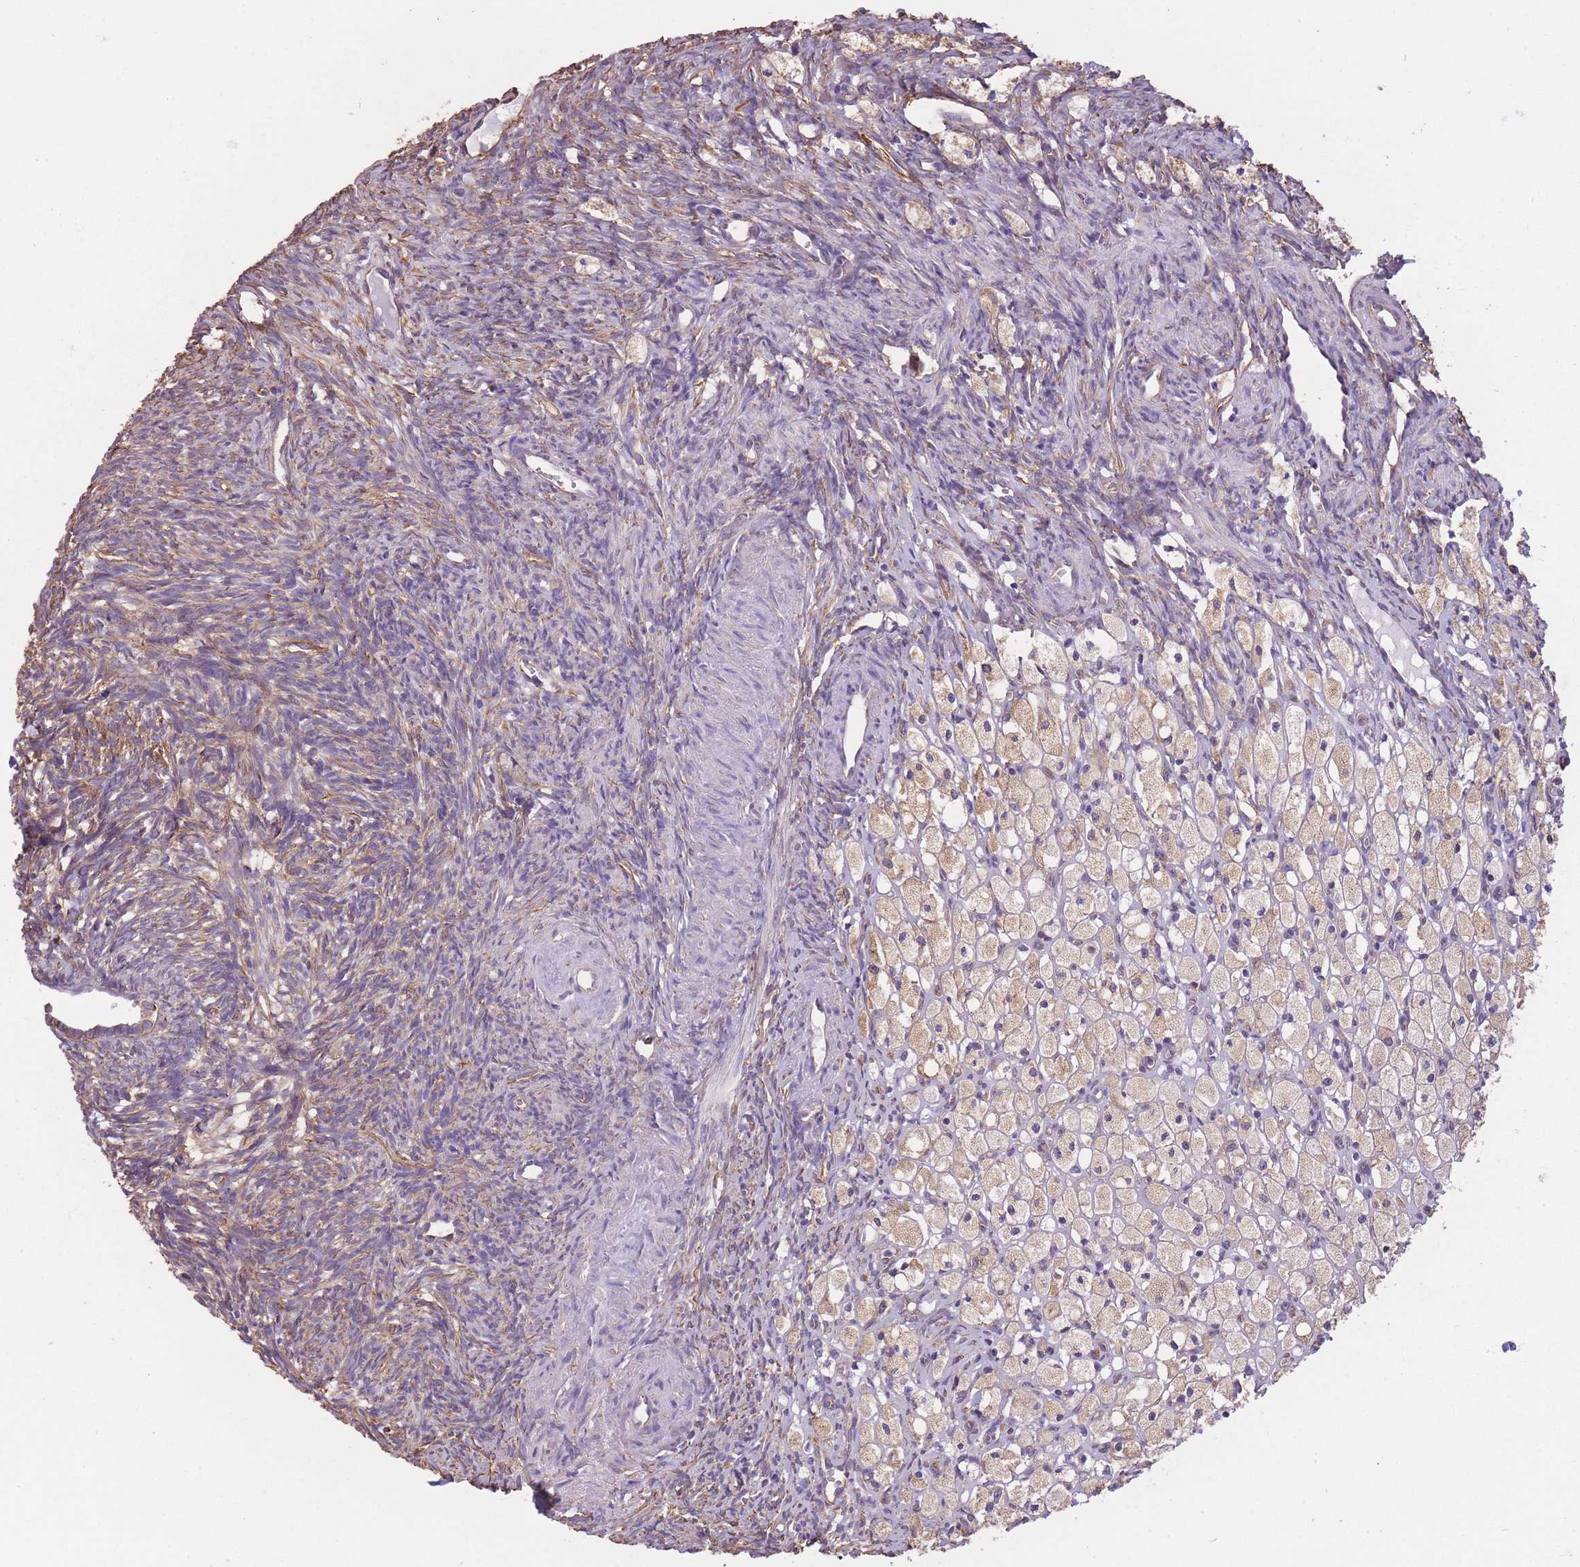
{"staining": {"intensity": "moderate", "quantity": "<25%", "location": "cytoplasmic/membranous"}, "tissue": "ovary", "cell_type": "Ovarian stroma cells", "image_type": "normal", "snomed": [{"axis": "morphology", "description": "Normal tissue, NOS"}, {"axis": "topography", "description": "Ovary"}], "caption": "The photomicrograph displays staining of normal ovary, revealing moderate cytoplasmic/membranous protein staining (brown color) within ovarian stroma cells. (DAB = brown stain, brightfield microscopy at high magnification).", "gene": "ADD1", "patient": {"sex": "female", "age": 51}}